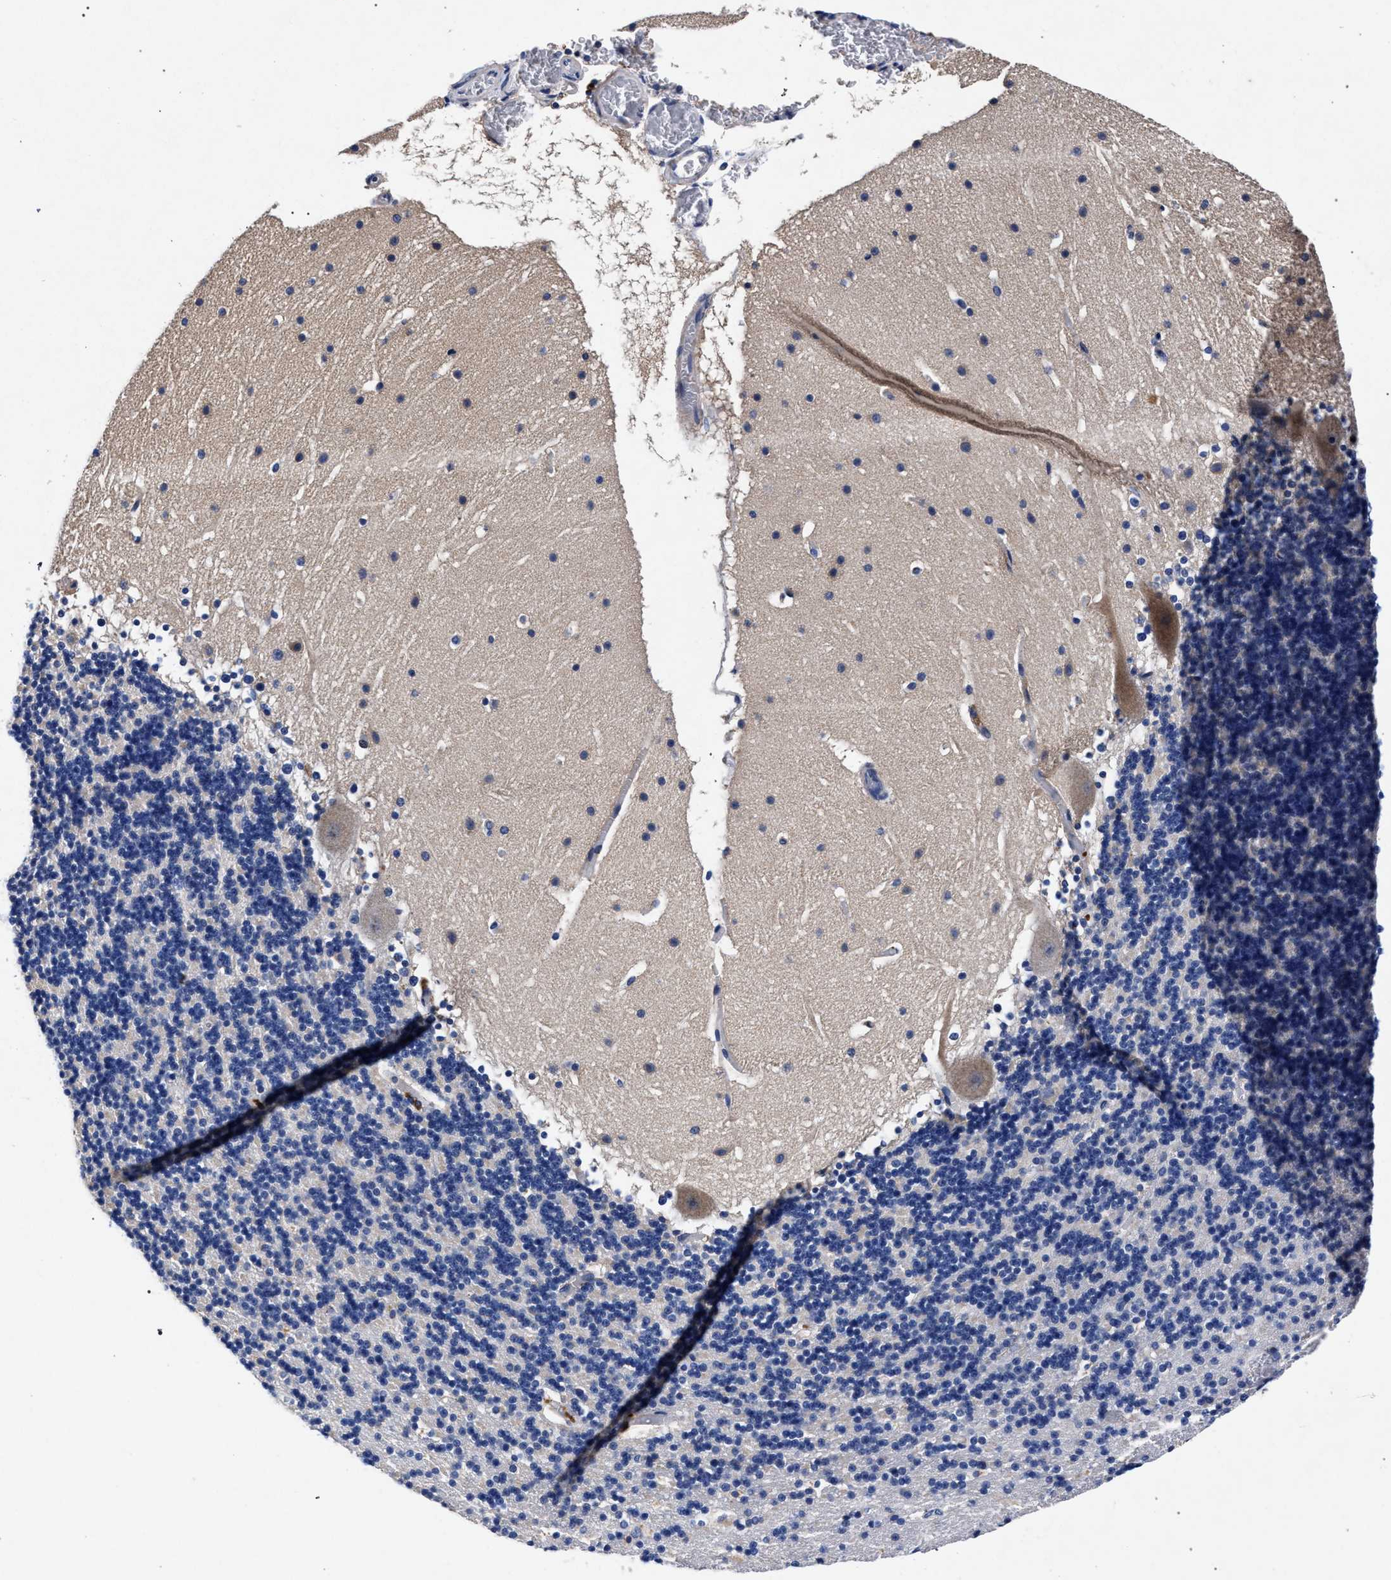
{"staining": {"intensity": "negative", "quantity": "none", "location": "none"}, "tissue": "cerebellum", "cell_type": "Cells in granular layer", "image_type": "normal", "snomed": [{"axis": "morphology", "description": "Normal tissue, NOS"}, {"axis": "topography", "description": "Cerebellum"}], "caption": "Human cerebellum stained for a protein using immunohistochemistry (IHC) shows no positivity in cells in granular layer.", "gene": "HSD17B14", "patient": {"sex": "male", "age": 45}}